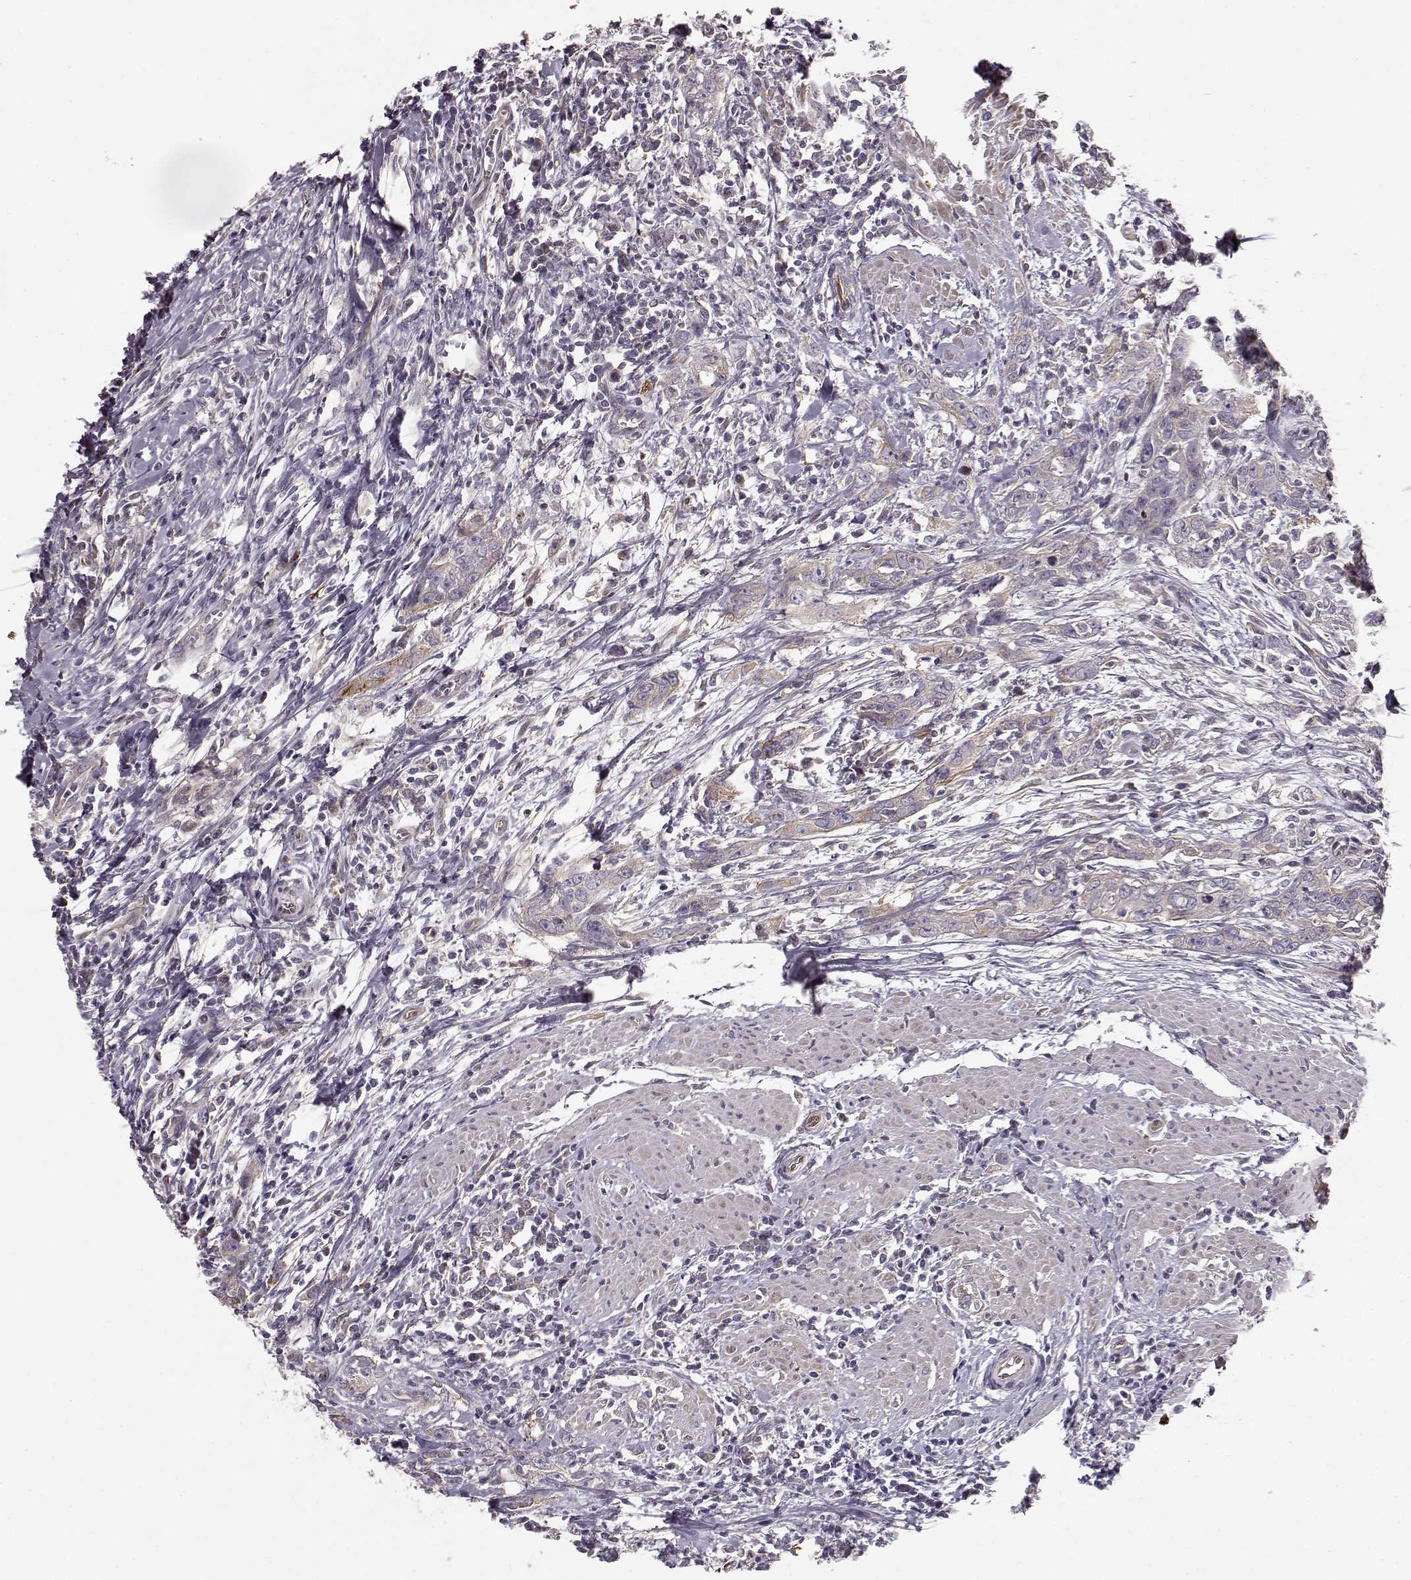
{"staining": {"intensity": "weak", "quantity": "<25%", "location": "cytoplasmic/membranous"}, "tissue": "urothelial cancer", "cell_type": "Tumor cells", "image_type": "cancer", "snomed": [{"axis": "morphology", "description": "Urothelial carcinoma, High grade"}, {"axis": "topography", "description": "Urinary bladder"}], "caption": "Tumor cells are negative for brown protein staining in urothelial cancer.", "gene": "MTR", "patient": {"sex": "male", "age": 83}}